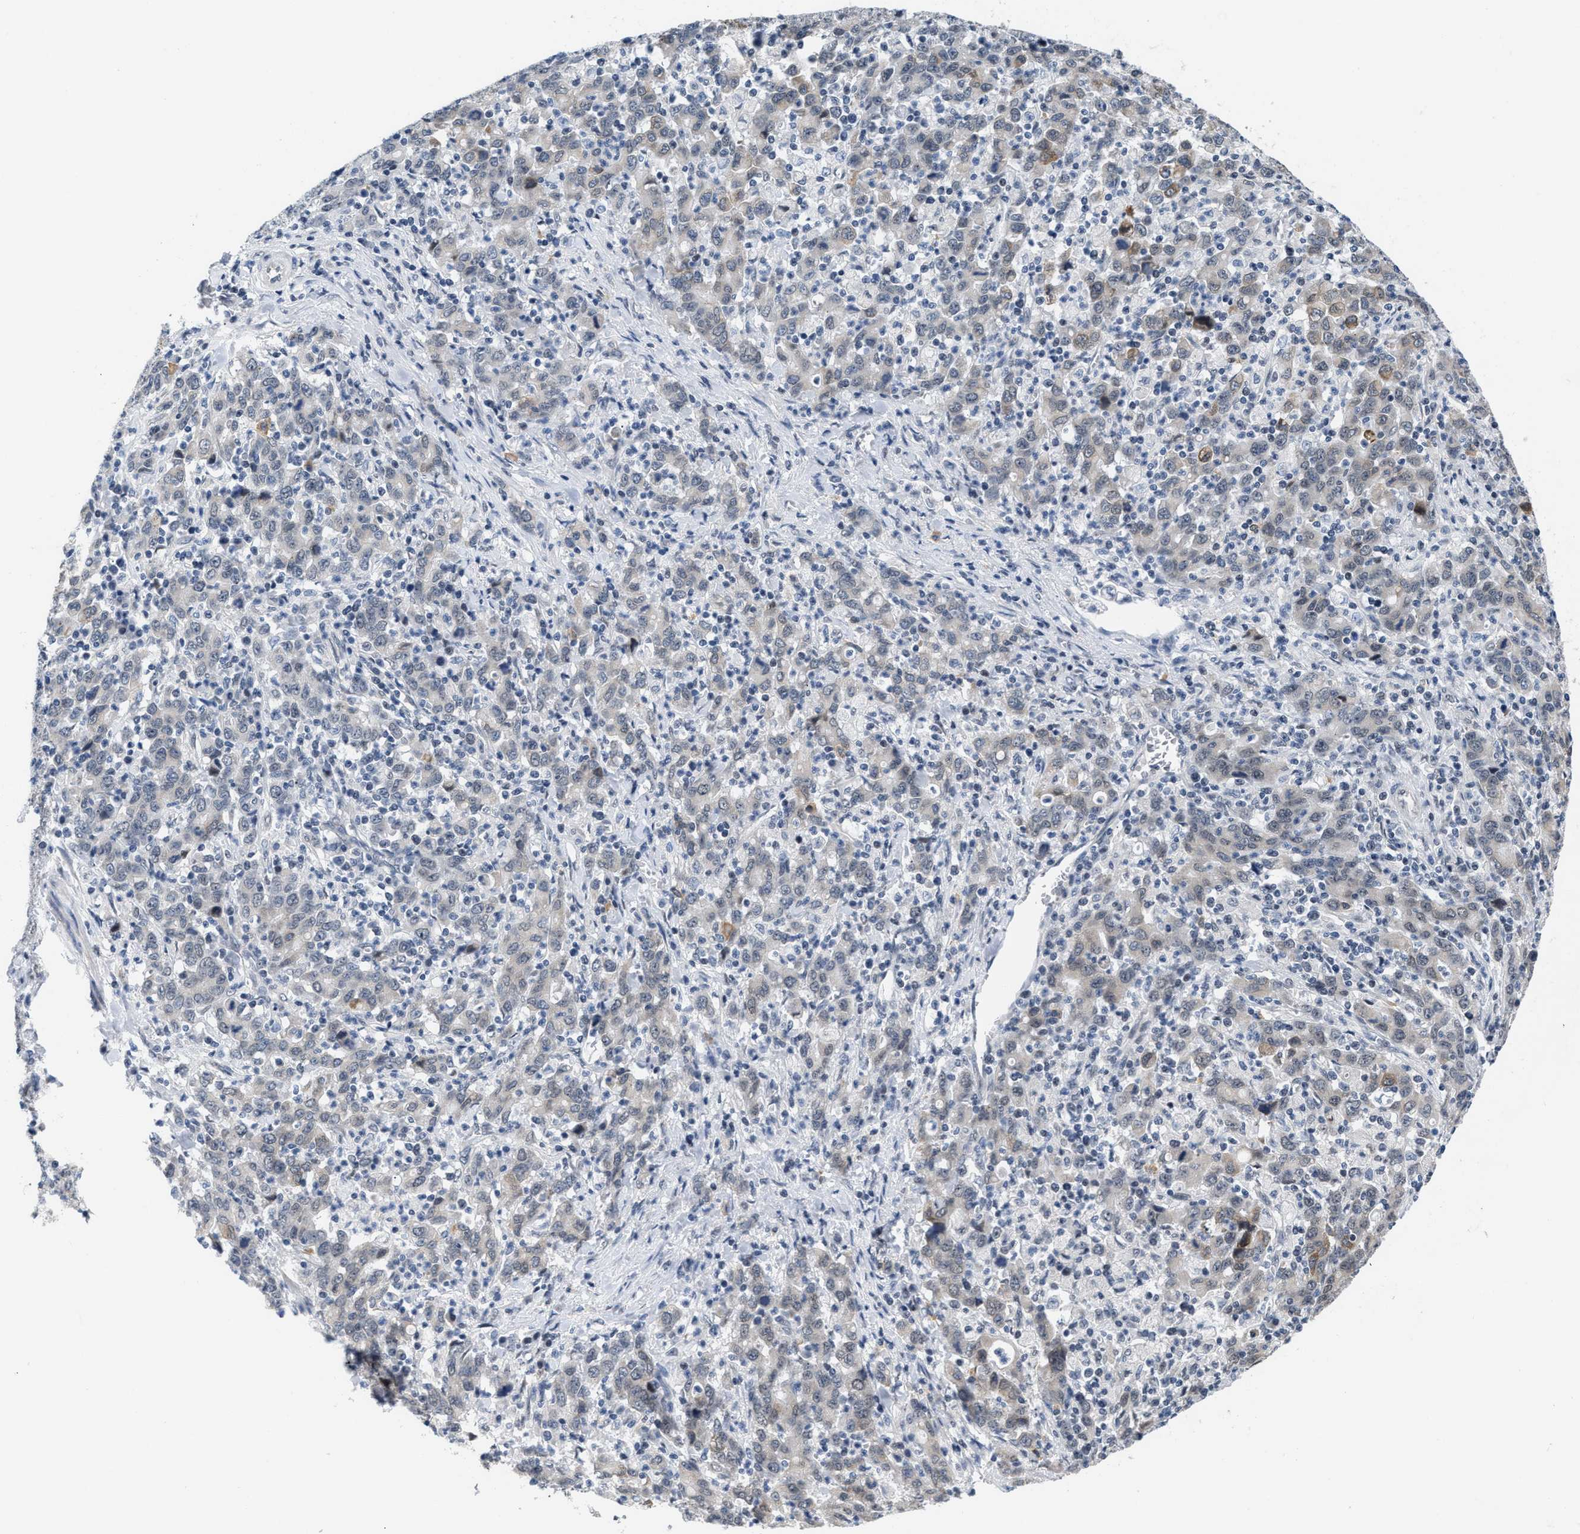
{"staining": {"intensity": "moderate", "quantity": "25%-75%", "location": "cytoplasmic/membranous"}, "tissue": "stomach cancer", "cell_type": "Tumor cells", "image_type": "cancer", "snomed": [{"axis": "morphology", "description": "Adenocarcinoma, NOS"}, {"axis": "topography", "description": "Stomach, upper"}], "caption": "Immunohistochemical staining of stomach cancer (adenocarcinoma) demonstrates moderate cytoplasmic/membranous protein positivity in approximately 25%-75% of tumor cells.", "gene": "TXNRD3", "patient": {"sex": "male", "age": 69}}